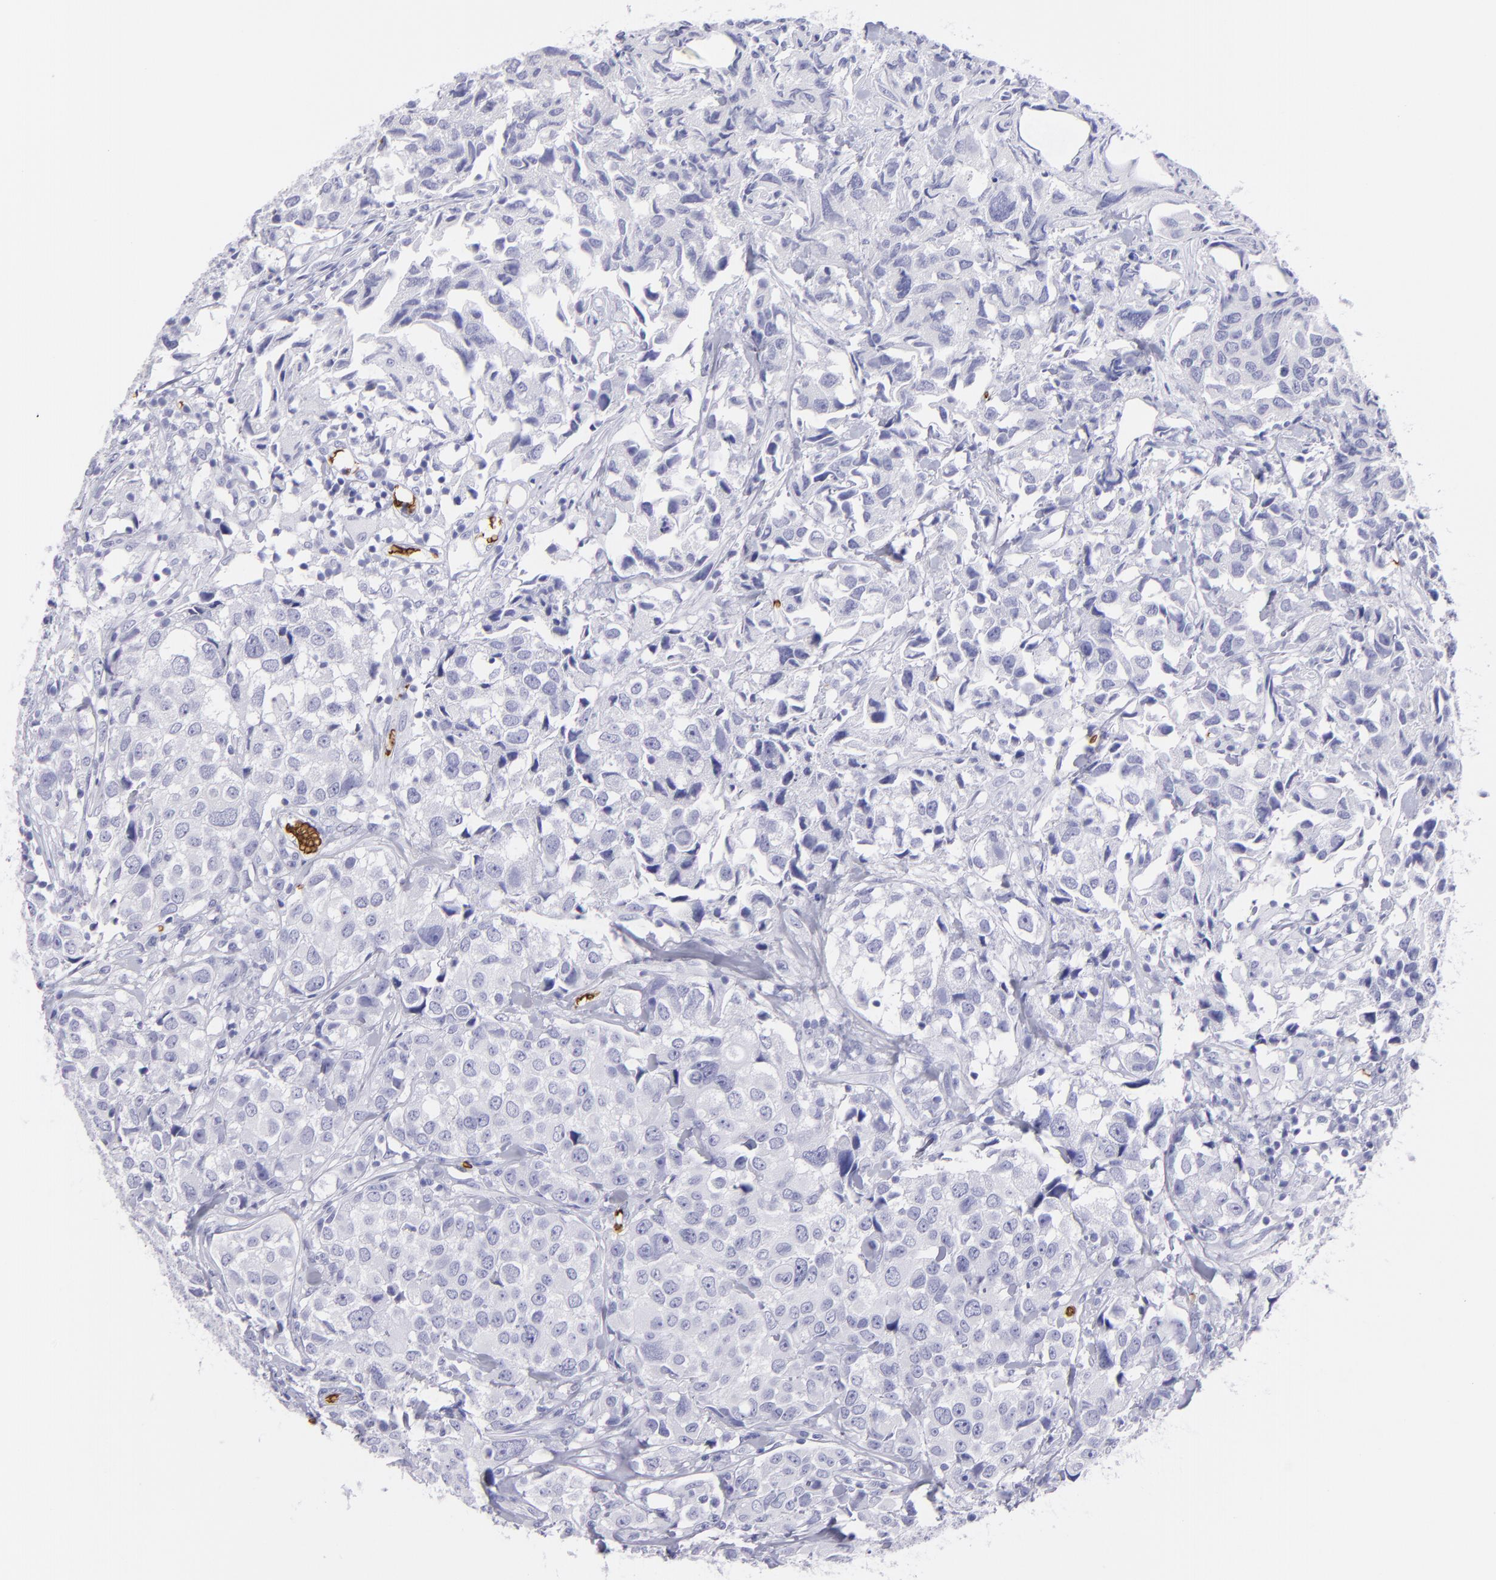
{"staining": {"intensity": "negative", "quantity": "none", "location": "none"}, "tissue": "urothelial cancer", "cell_type": "Tumor cells", "image_type": "cancer", "snomed": [{"axis": "morphology", "description": "Urothelial carcinoma, High grade"}, {"axis": "topography", "description": "Urinary bladder"}], "caption": "High-grade urothelial carcinoma stained for a protein using immunohistochemistry displays no positivity tumor cells.", "gene": "GYPA", "patient": {"sex": "female", "age": 75}}